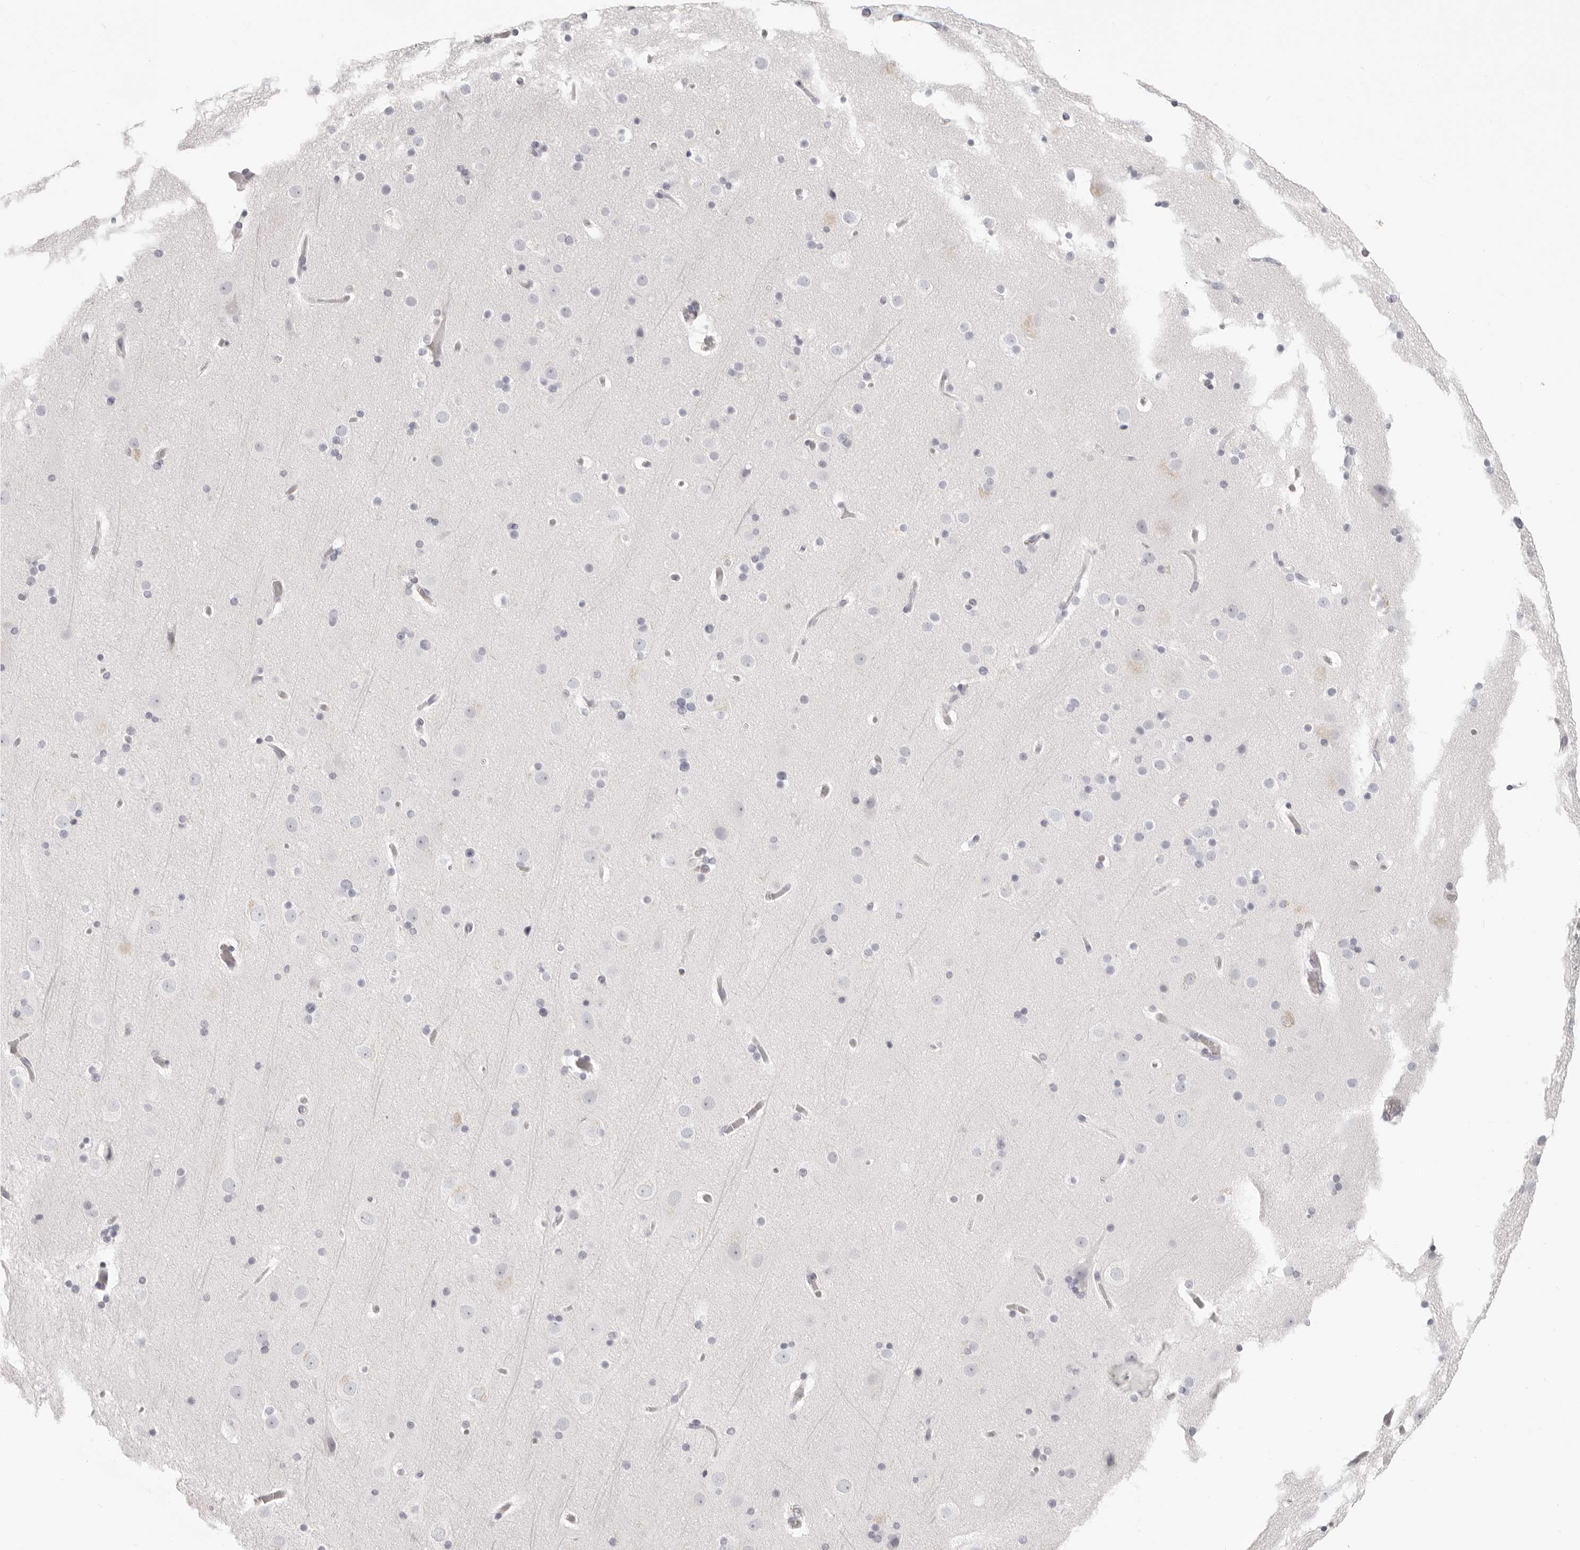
{"staining": {"intensity": "negative", "quantity": "none", "location": "none"}, "tissue": "cerebral cortex", "cell_type": "Endothelial cells", "image_type": "normal", "snomed": [{"axis": "morphology", "description": "Normal tissue, NOS"}, {"axis": "topography", "description": "Cerebral cortex"}], "caption": "Immunohistochemistry photomicrograph of benign cerebral cortex: cerebral cortex stained with DAB displays no significant protein positivity in endothelial cells.", "gene": "FABP1", "patient": {"sex": "male", "age": 57}}